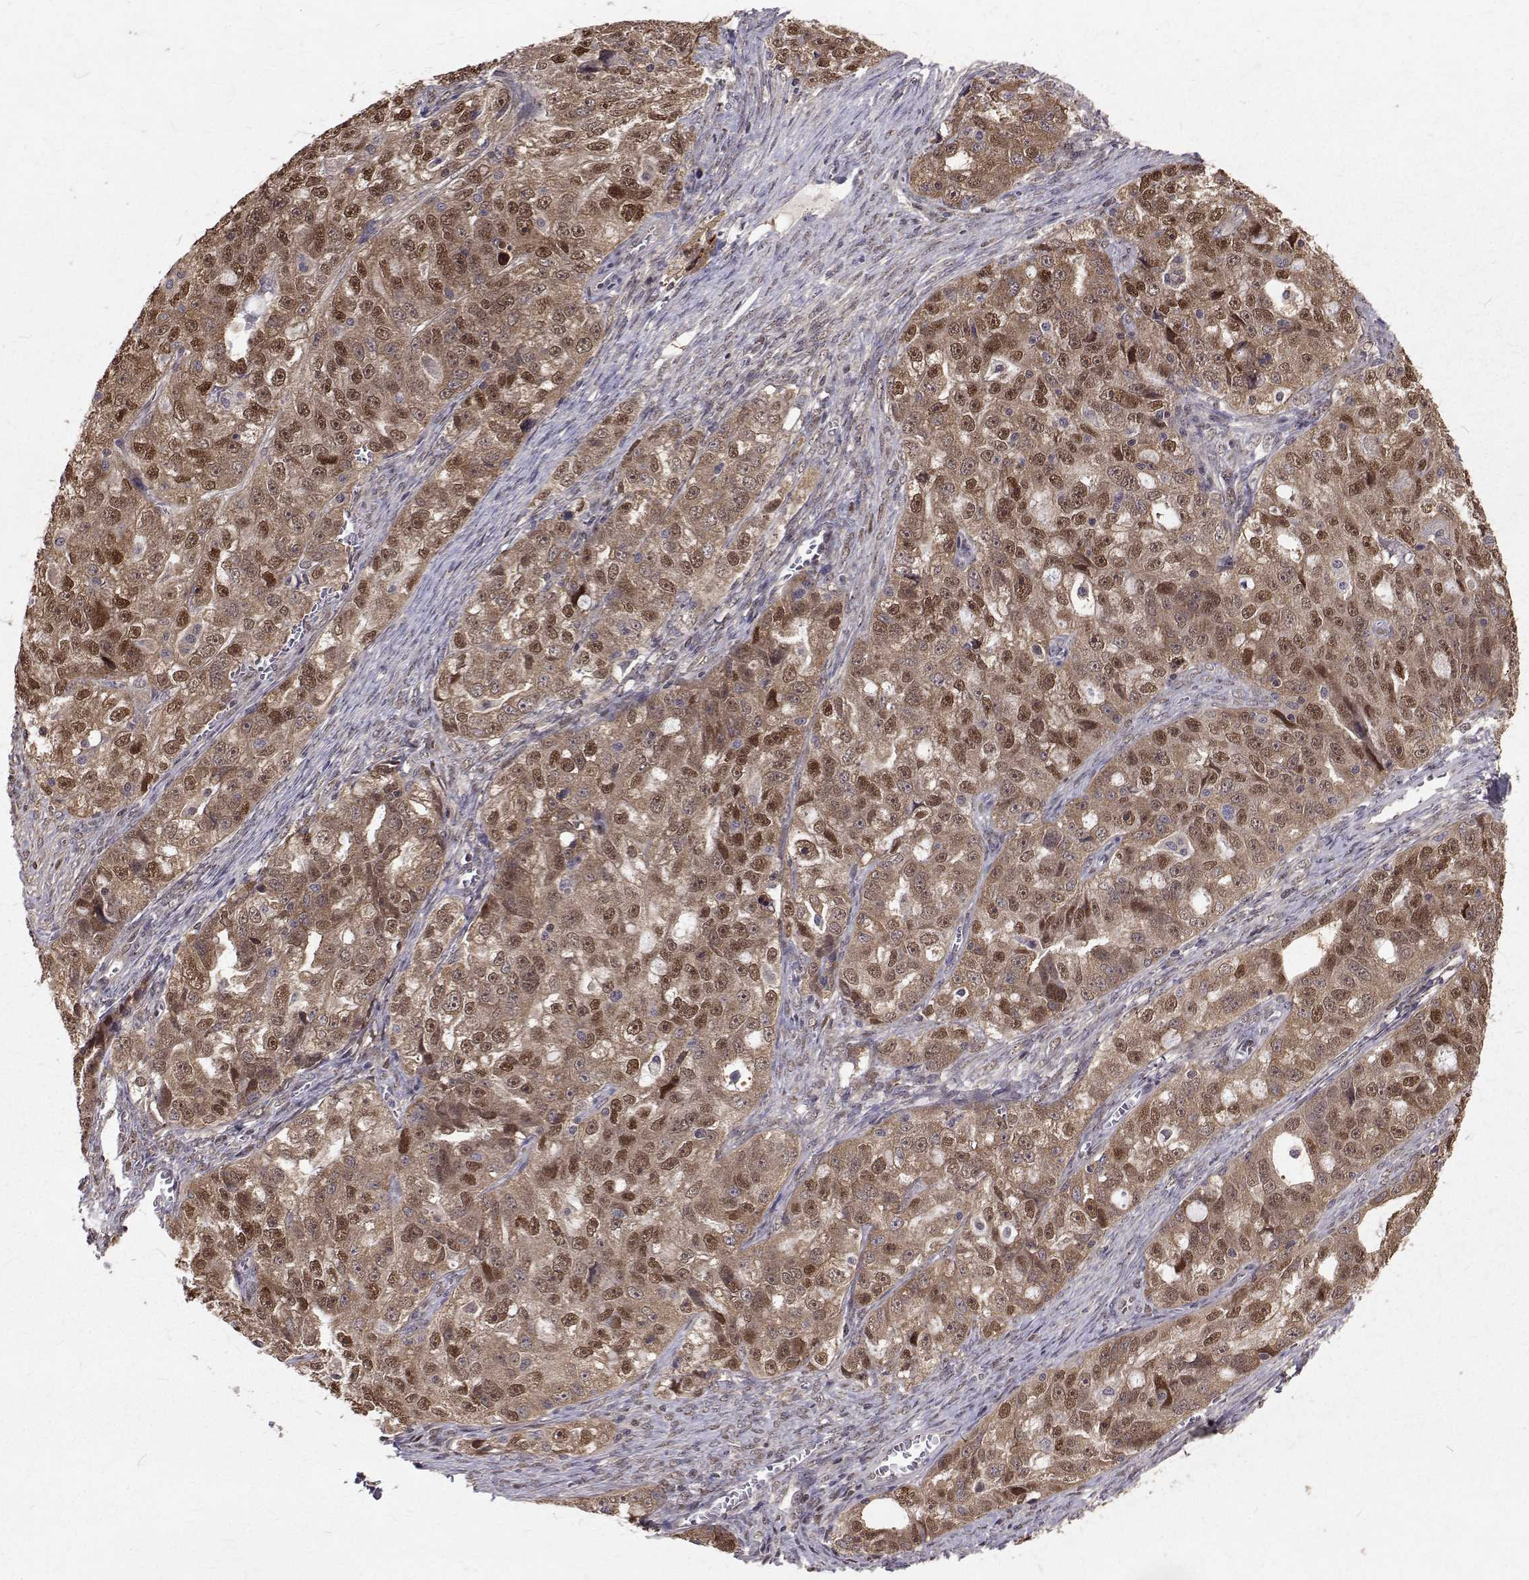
{"staining": {"intensity": "moderate", "quantity": ">75%", "location": "cytoplasmic/membranous,nuclear"}, "tissue": "ovarian cancer", "cell_type": "Tumor cells", "image_type": "cancer", "snomed": [{"axis": "morphology", "description": "Cystadenocarcinoma, serous, NOS"}, {"axis": "topography", "description": "Ovary"}], "caption": "Brown immunohistochemical staining in human ovarian cancer reveals moderate cytoplasmic/membranous and nuclear expression in about >75% of tumor cells.", "gene": "NIF3L1", "patient": {"sex": "female", "age": 51}}